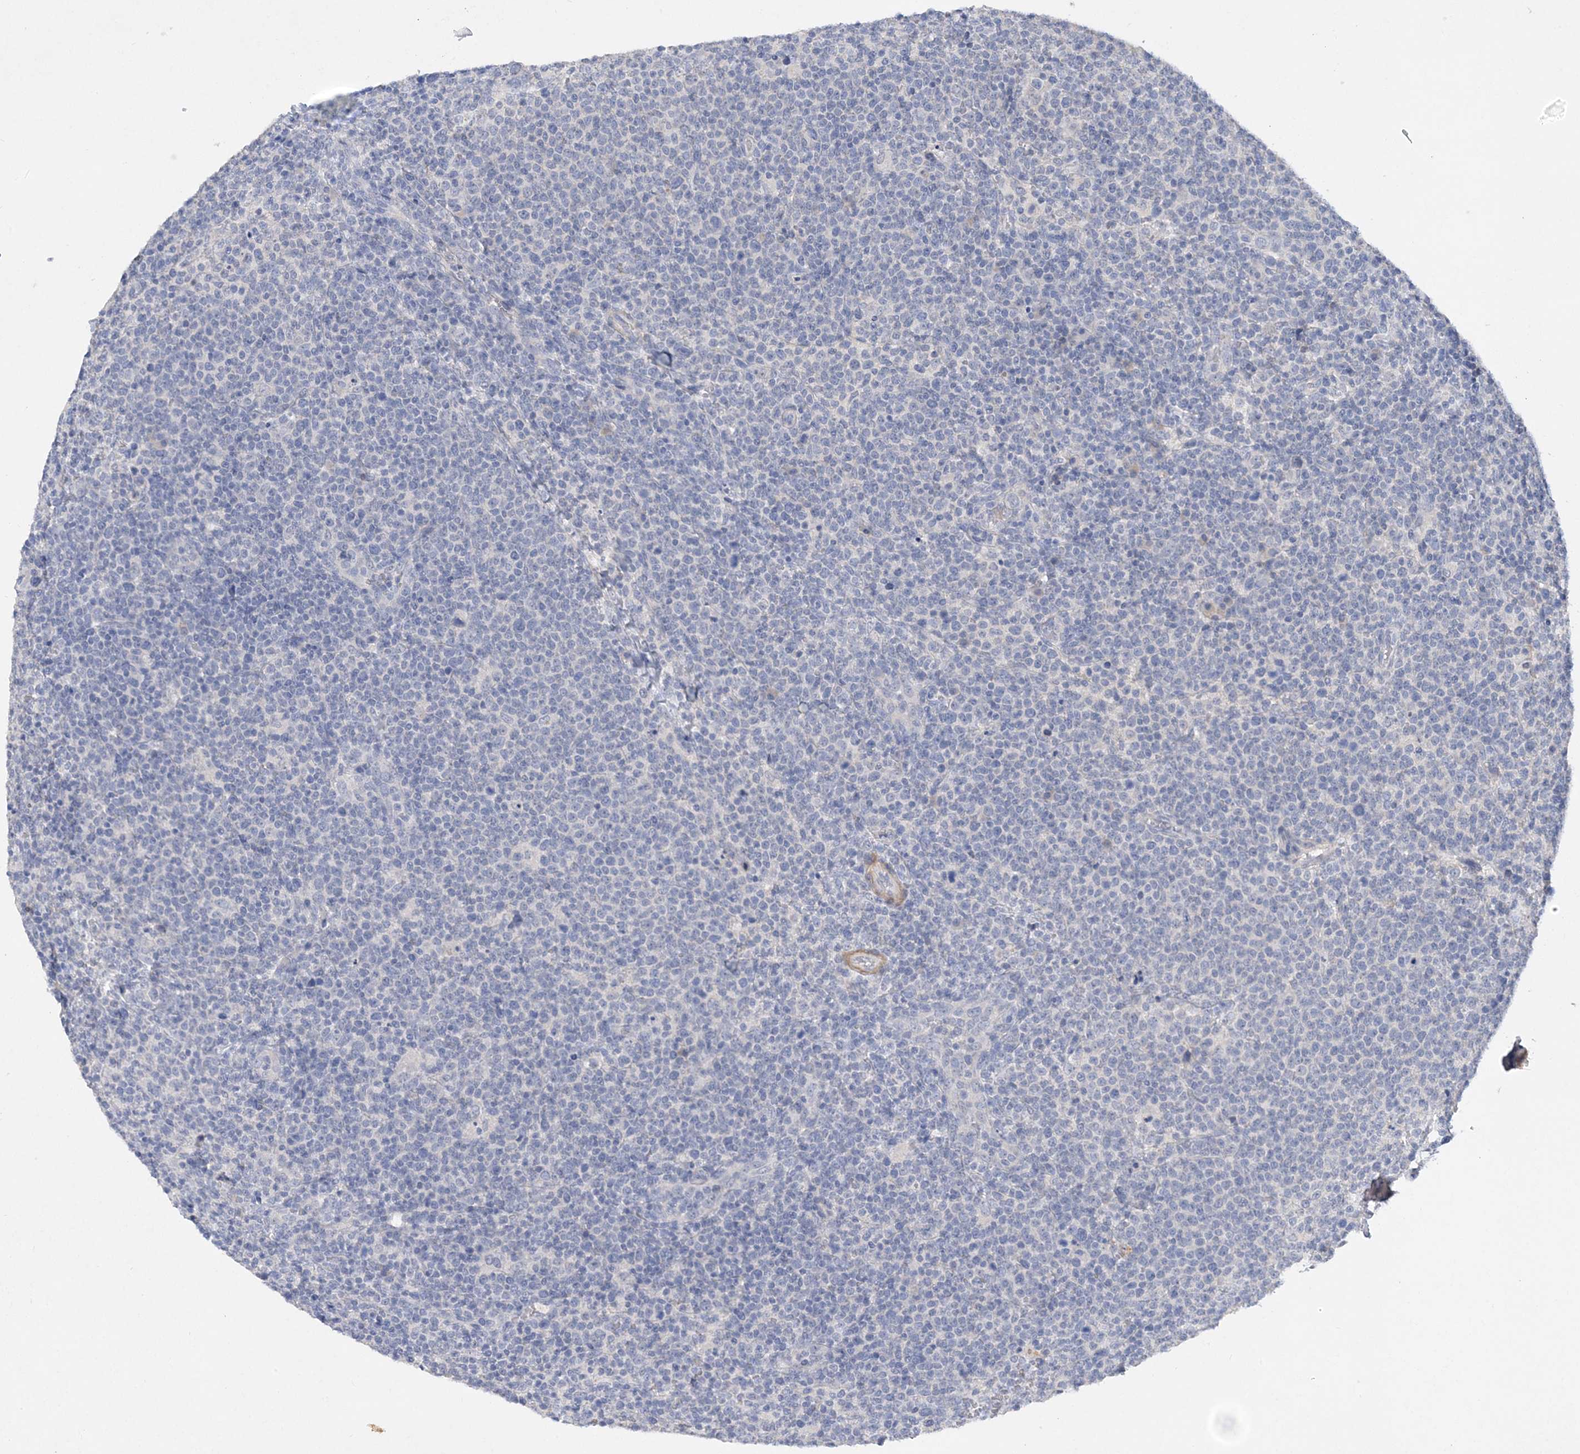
{"staining": {"intensity": "negative", "quantity": "none", "location": "none"}, "tissue": "lymphoma", "cell_type": "Tumor cells", "image_type": "cancer", "snomed": [{"axis": "morphology", "description": "Malignant lymphoma, non-Hodgkin's type, High grade"}, {"axis": "topography", "description": "Lymph node"}], "caption": "Tumor cells are negative for protein expression in human malignant lymphoma, non-Hodgkin's type (high-grade).", "gene": "C11orf58", "patient": {"sex": "male", "age": 61}}